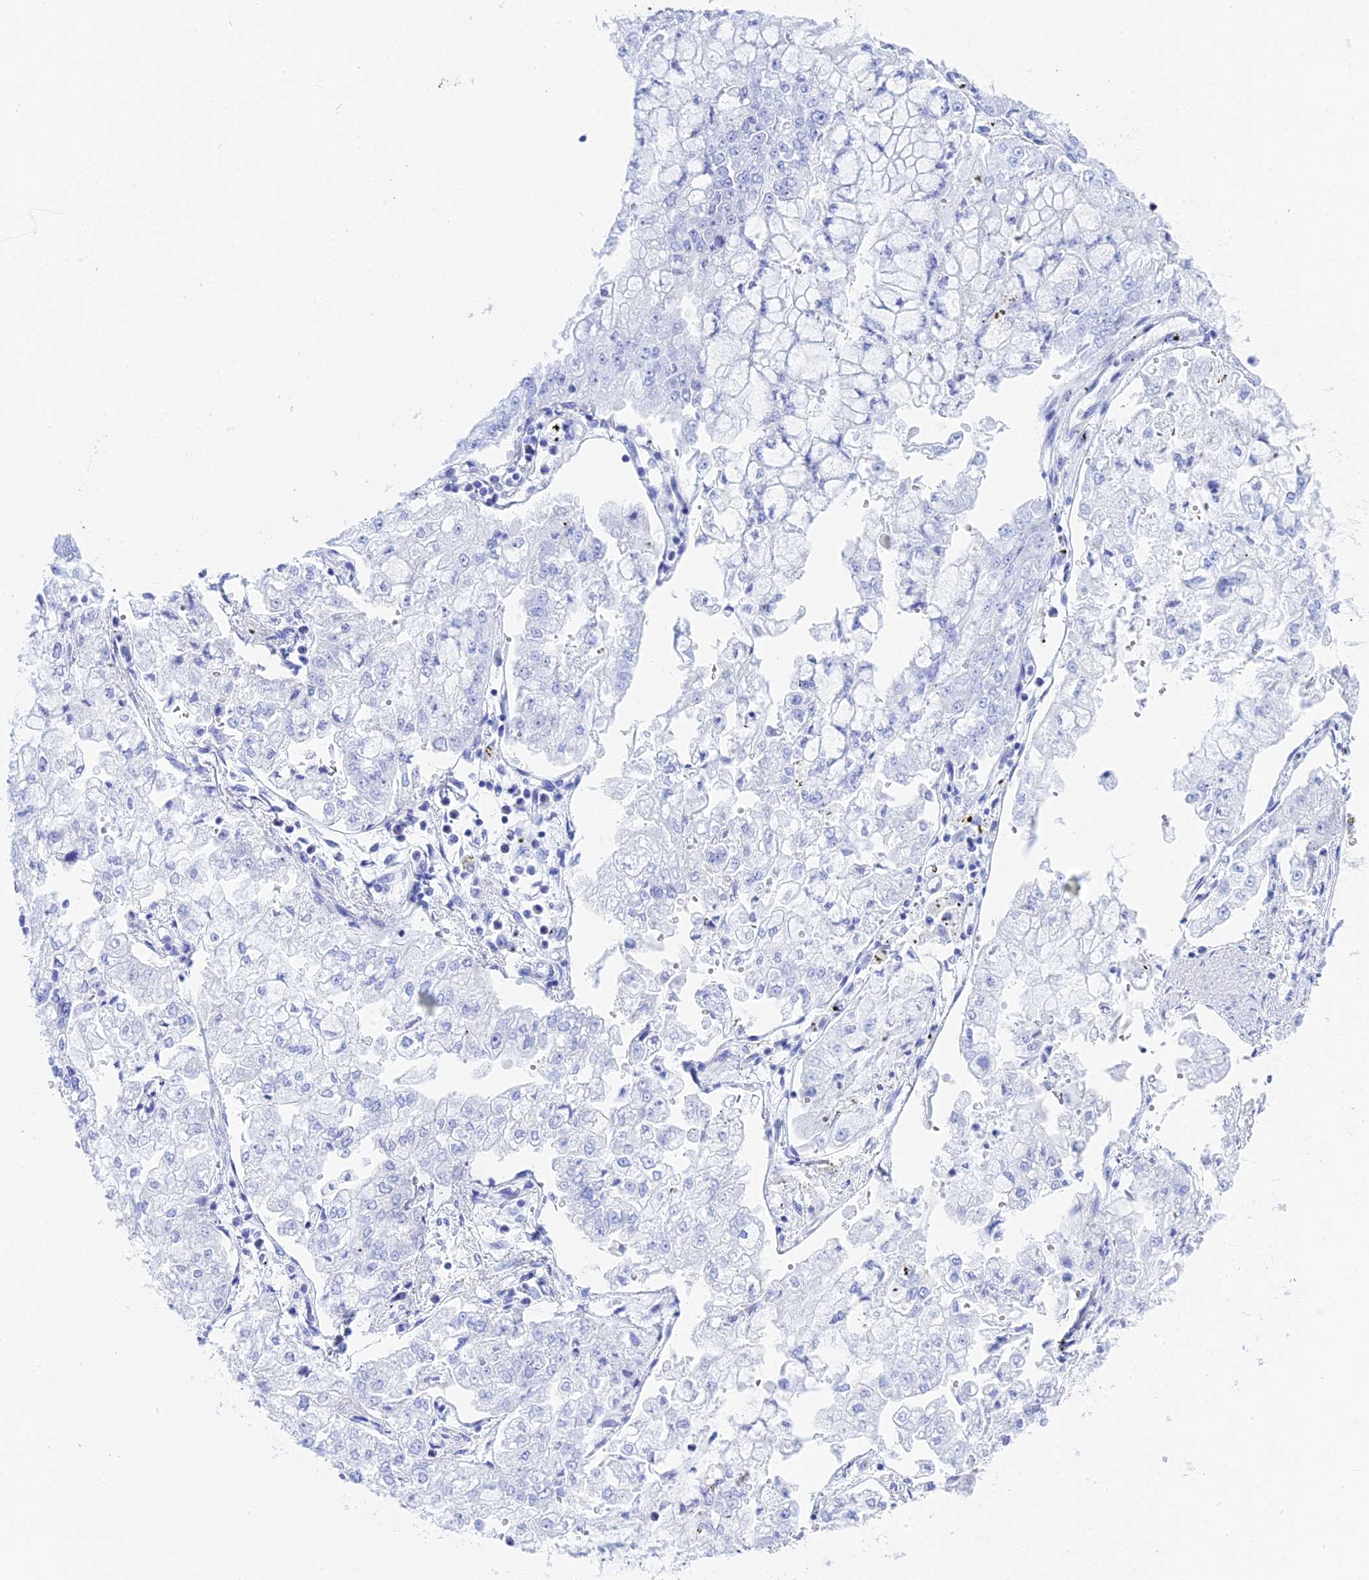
{"staining": {"intensity": "negative", "quantity": "none", "location": "none"}, "tissue": "stomach cancer", "cell_type": "Tumor cells", "image_type": "cancer", "snomed": [{"axis": "morphology", "description": "Adenocarcinoma, NOS"}, {"axis": "topography", "description": "Stomach"}], "caption": "Stomach cancer (adenocarcinoma) was stained to show a protein in brown. There is no significant expression in tumor cells.", "gene": "TEX101", "patient": {"sex": "male", "age": 76}}